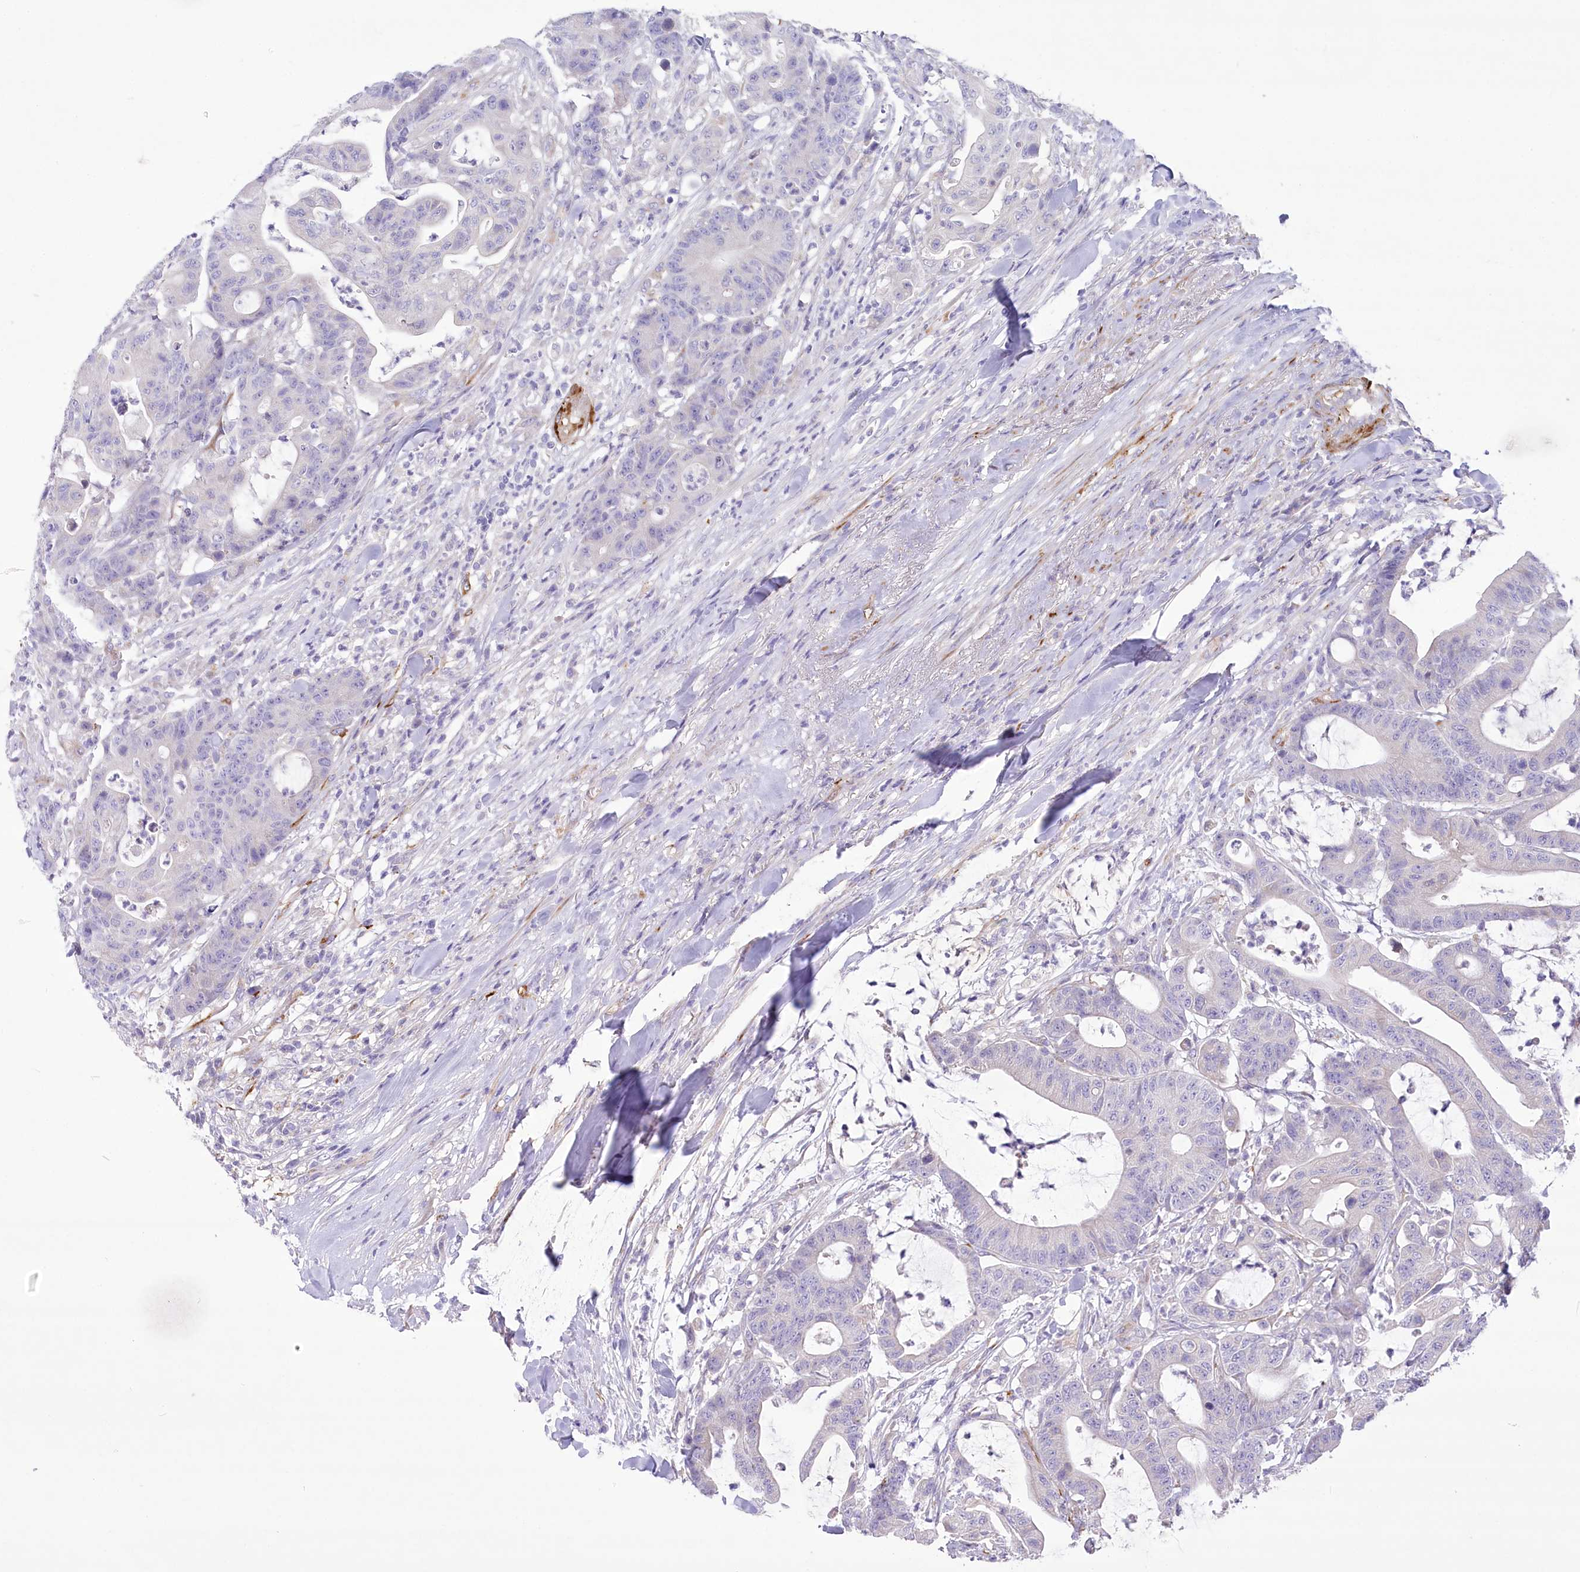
{"staining": {"intensity": "negative", "quantity": "none", "location": "none"}, "tissue": "colorectal cancer", "cell_type": "Tumor cells", "image_type": "cancer", "snomed": [{"axis": "morphology", "description": "Adenocarcinoma, NOS"}, {"axis": "topography", "description": "Colon"}], "caption": "DAB (3,3'-diaminobenzidine) immunohistochemical staining of human colorectal adenocarcinoma displays no significant staining in tumor cells.", "gene": "ANGPTL3", "patient": {"sex": "female", "age": 84}}